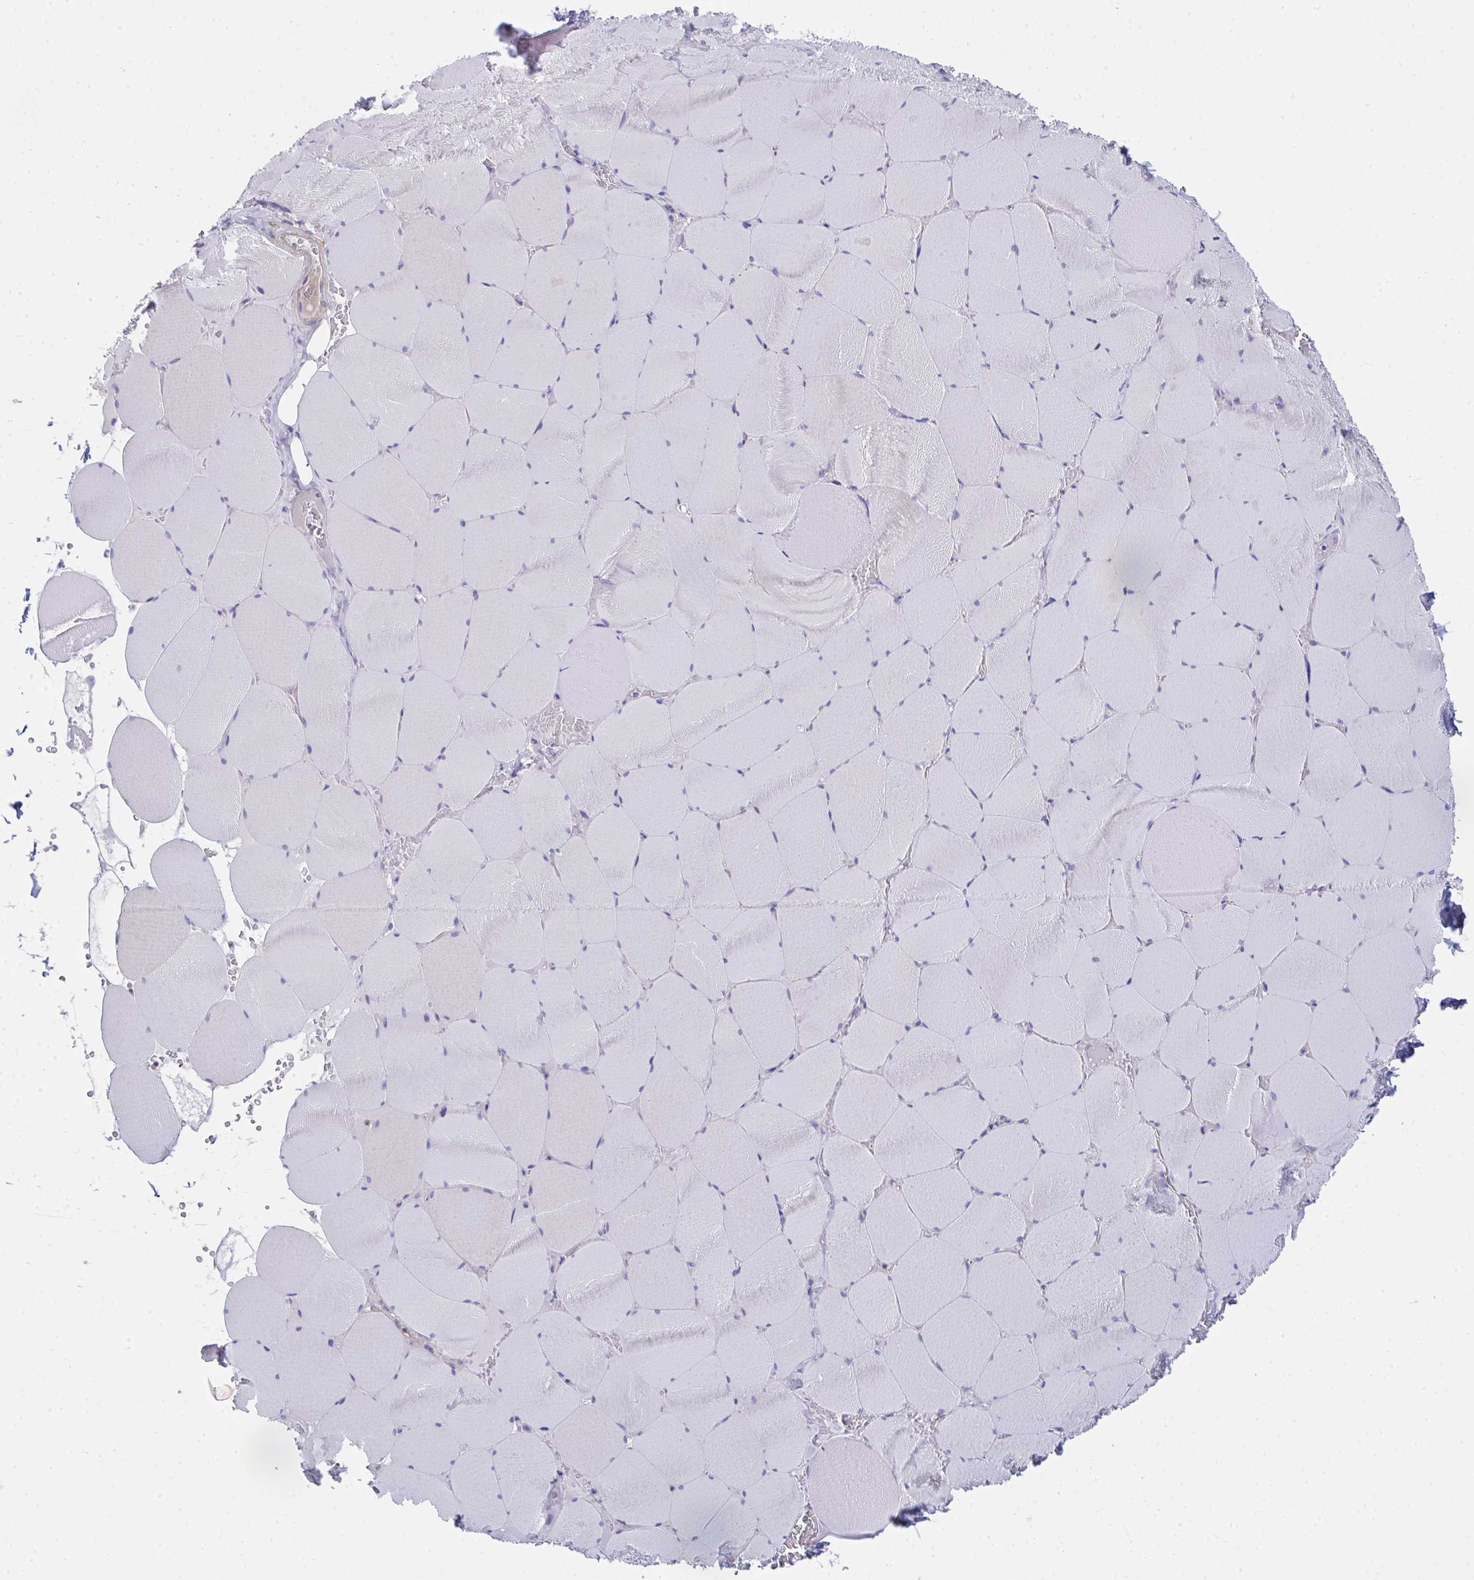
{"staining": {"intensity": "negative", "quantity": "none", "location": "none"}, "tissue": "skeletal muscle", "cell_type": "Myocytes", "image_type": "normal", "snomed": [{"axis": "morphology", "description": "Normal tissue, NOS"}, {"axis": "topography", "description": "Skeletal muscle"}, {"axis": "topography", "description": "Head-Neck"}], "caption": "This is a image of immunohistochemistry staining of benign skeletal muscle, which shows no positivity in myocytes.", "gene": "GAB1", "patient": {"sex": "male", "age": 66}}